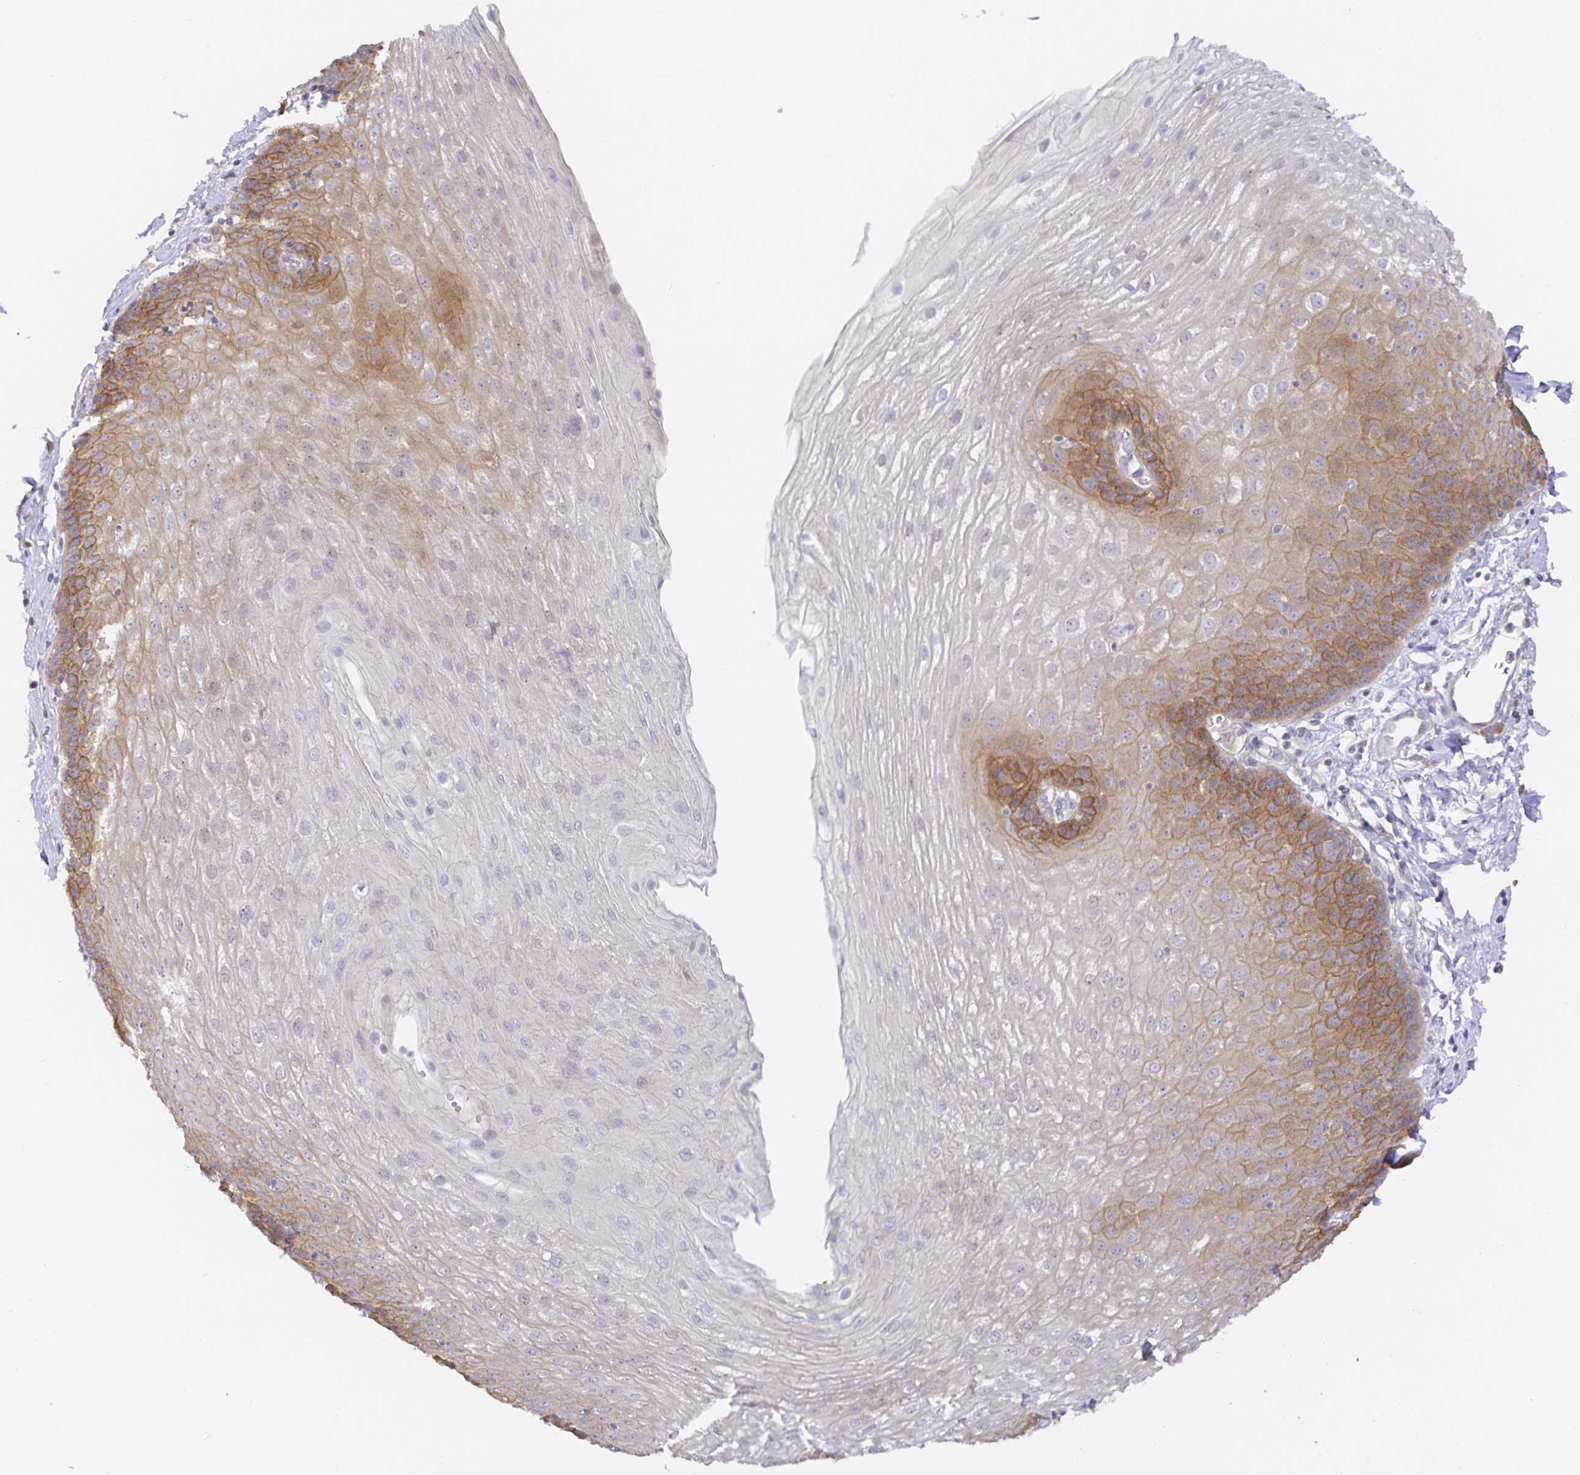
{"staining": {"intensity": "moderate", "quantity": "25%-75%", "location": "cytoplasmic/membranous"}, "tissue": "esophagus", "cell_type": "Squamous epithelial cells", "image_type": "normal", "snomed": [{"axis": "morphology", "description": "Normal tissue, NOS"}, {"axis": "topography", "description": "Esophagus"}], "caption": "Esophagus was stained to show a protein in brown. There is medium levels of moderate cytoplasmic/membranous positivity in about 25%-75% of squamous epithelial cells.", "gene": "ZDHHC11B", "patient": {"sex": "female", "age": 81}}